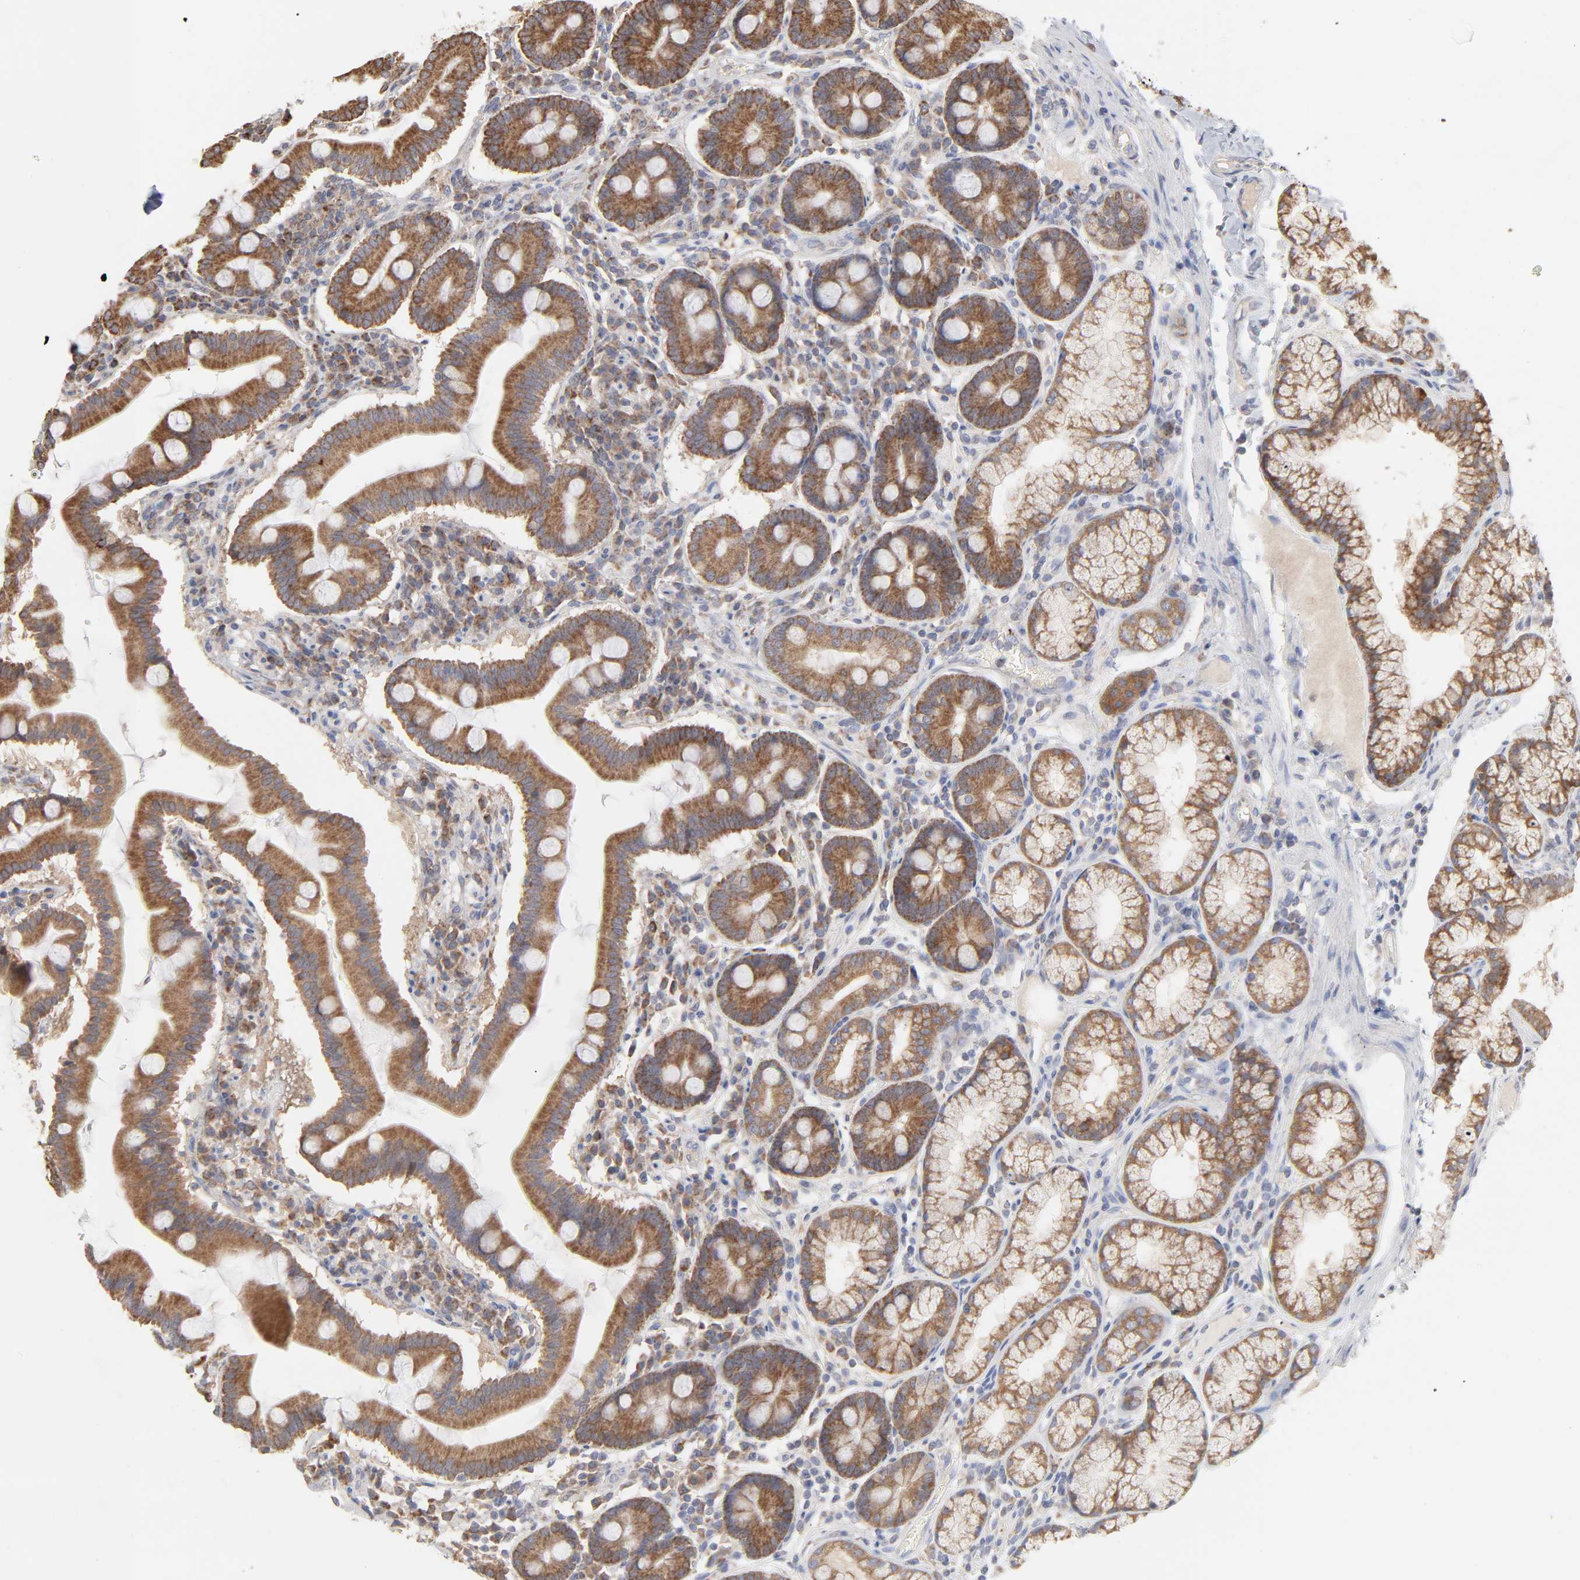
{"staining": {"intensity": "moderate", "quantity": ">75%", "location": "cytoplasmic/membranous"}, "tissue": "duodenum", "cell_type": "Glandular cells", "image_type": "normal", "snomed": [{"axis": "morphology", "description": "Normal tissue, NOS"}, {"axis": "topography", "description": "Duodenum"}], "caption": "Benign duodenum was stained to show a protein in brown. There is medium levels of moderate cytoplasmic/membranous expression in about >75% of glandular cells. (IHC, brightfield microscopy, high magnification).", "gene": "PPFIBP2", "patient": {"sex": "male", "age": 50}}